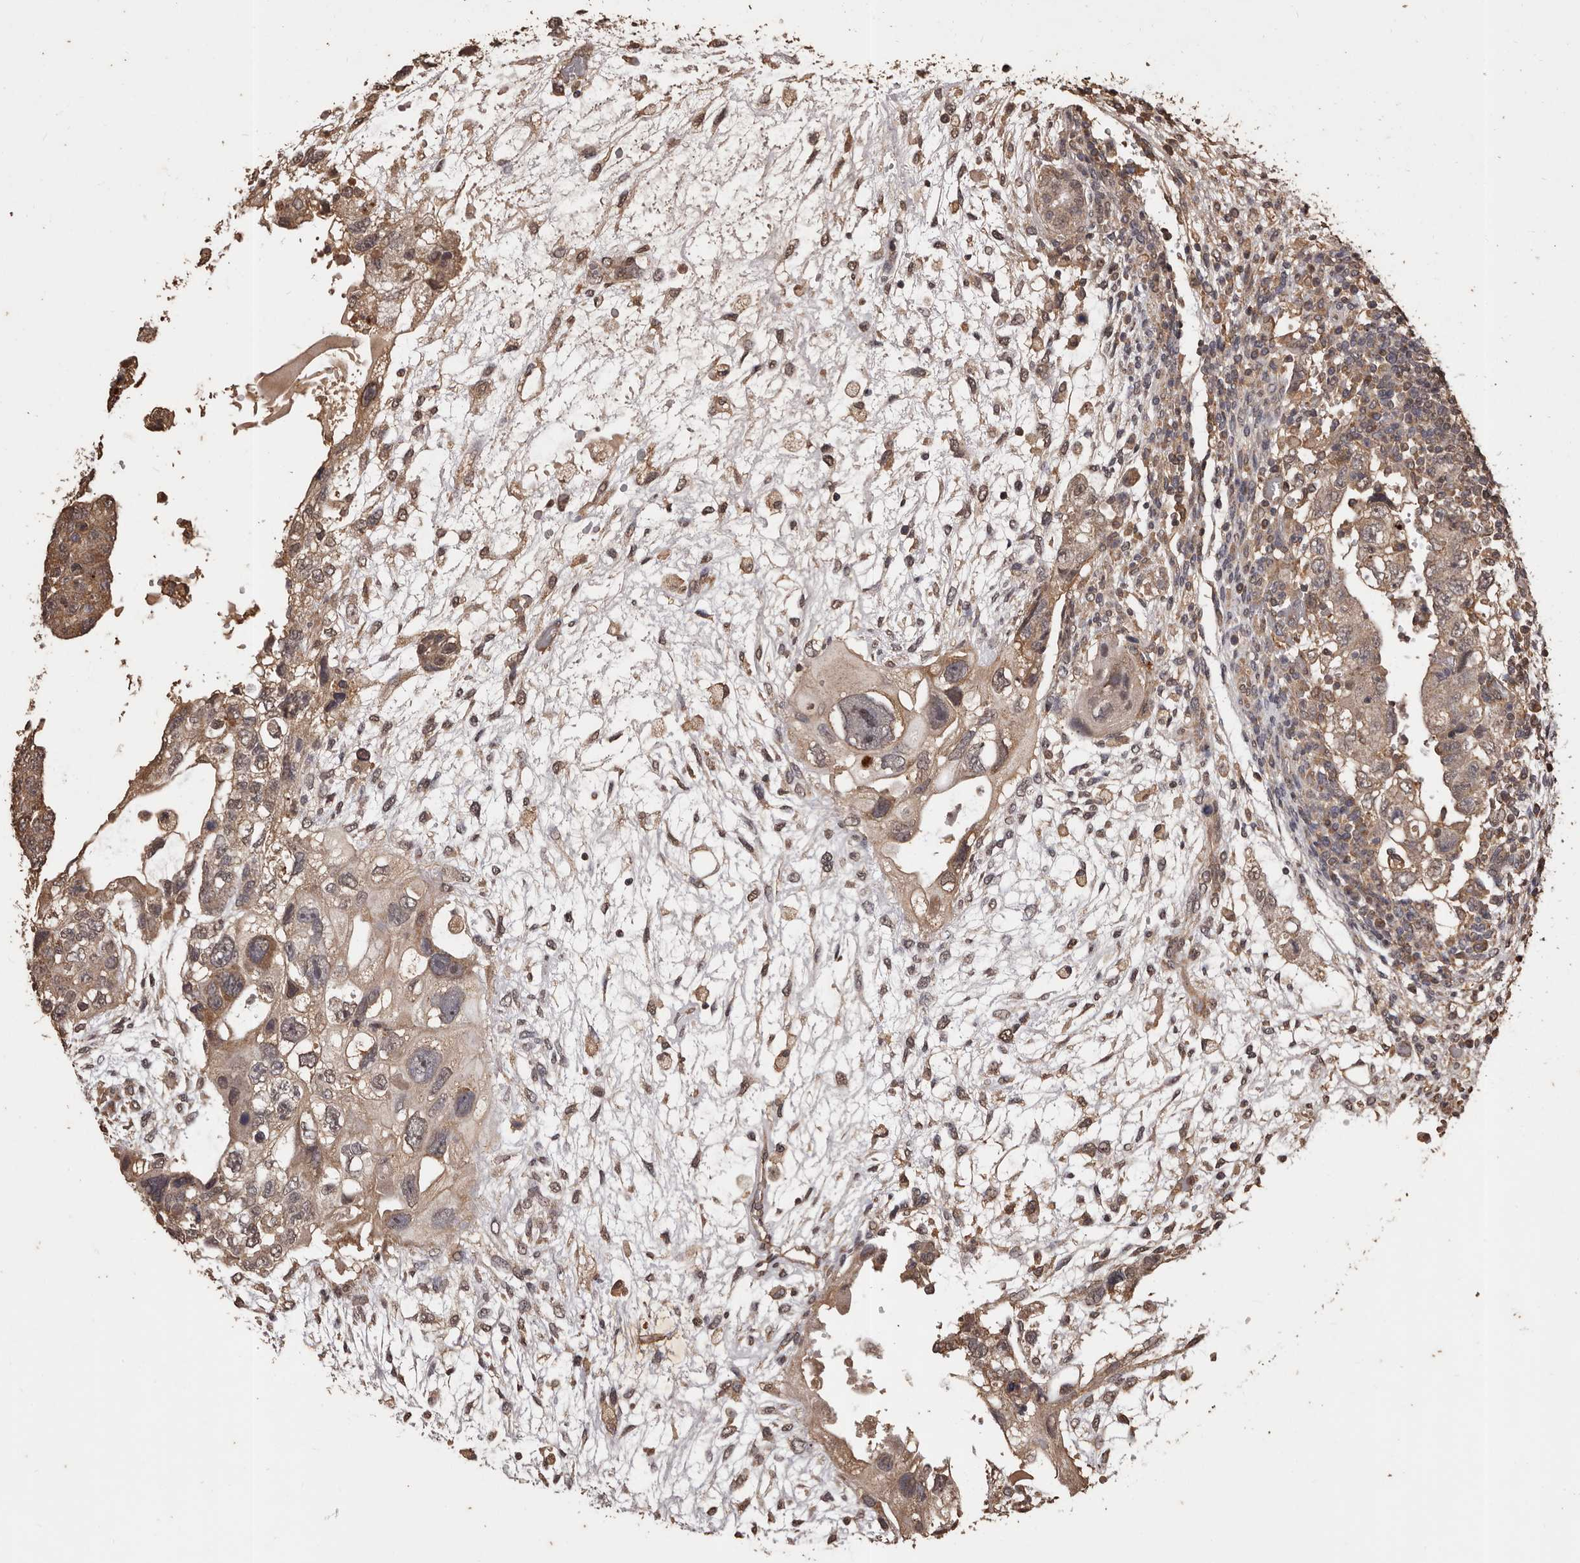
{"staining": {"intensity": "moderate", "quantity": ">75%", "location": "cytoplasmic/membranous"}, "tissue": "testis cancer", "cell_type": "Tumor cells", "image_type": "cancer", "snomed": [{"axis": "morphology", "description": "Carcinoma, Embryonal, NOS"}, {"axis": "topography", "description": "Testis"}], "caption": "IHC of human testis cancer shows medium levels of moderate cytoplasmic/membranous expression in approximately >75% of tumor cells.", "gene": "NAV1", "patient": {"sex": "male", "age": 36}}